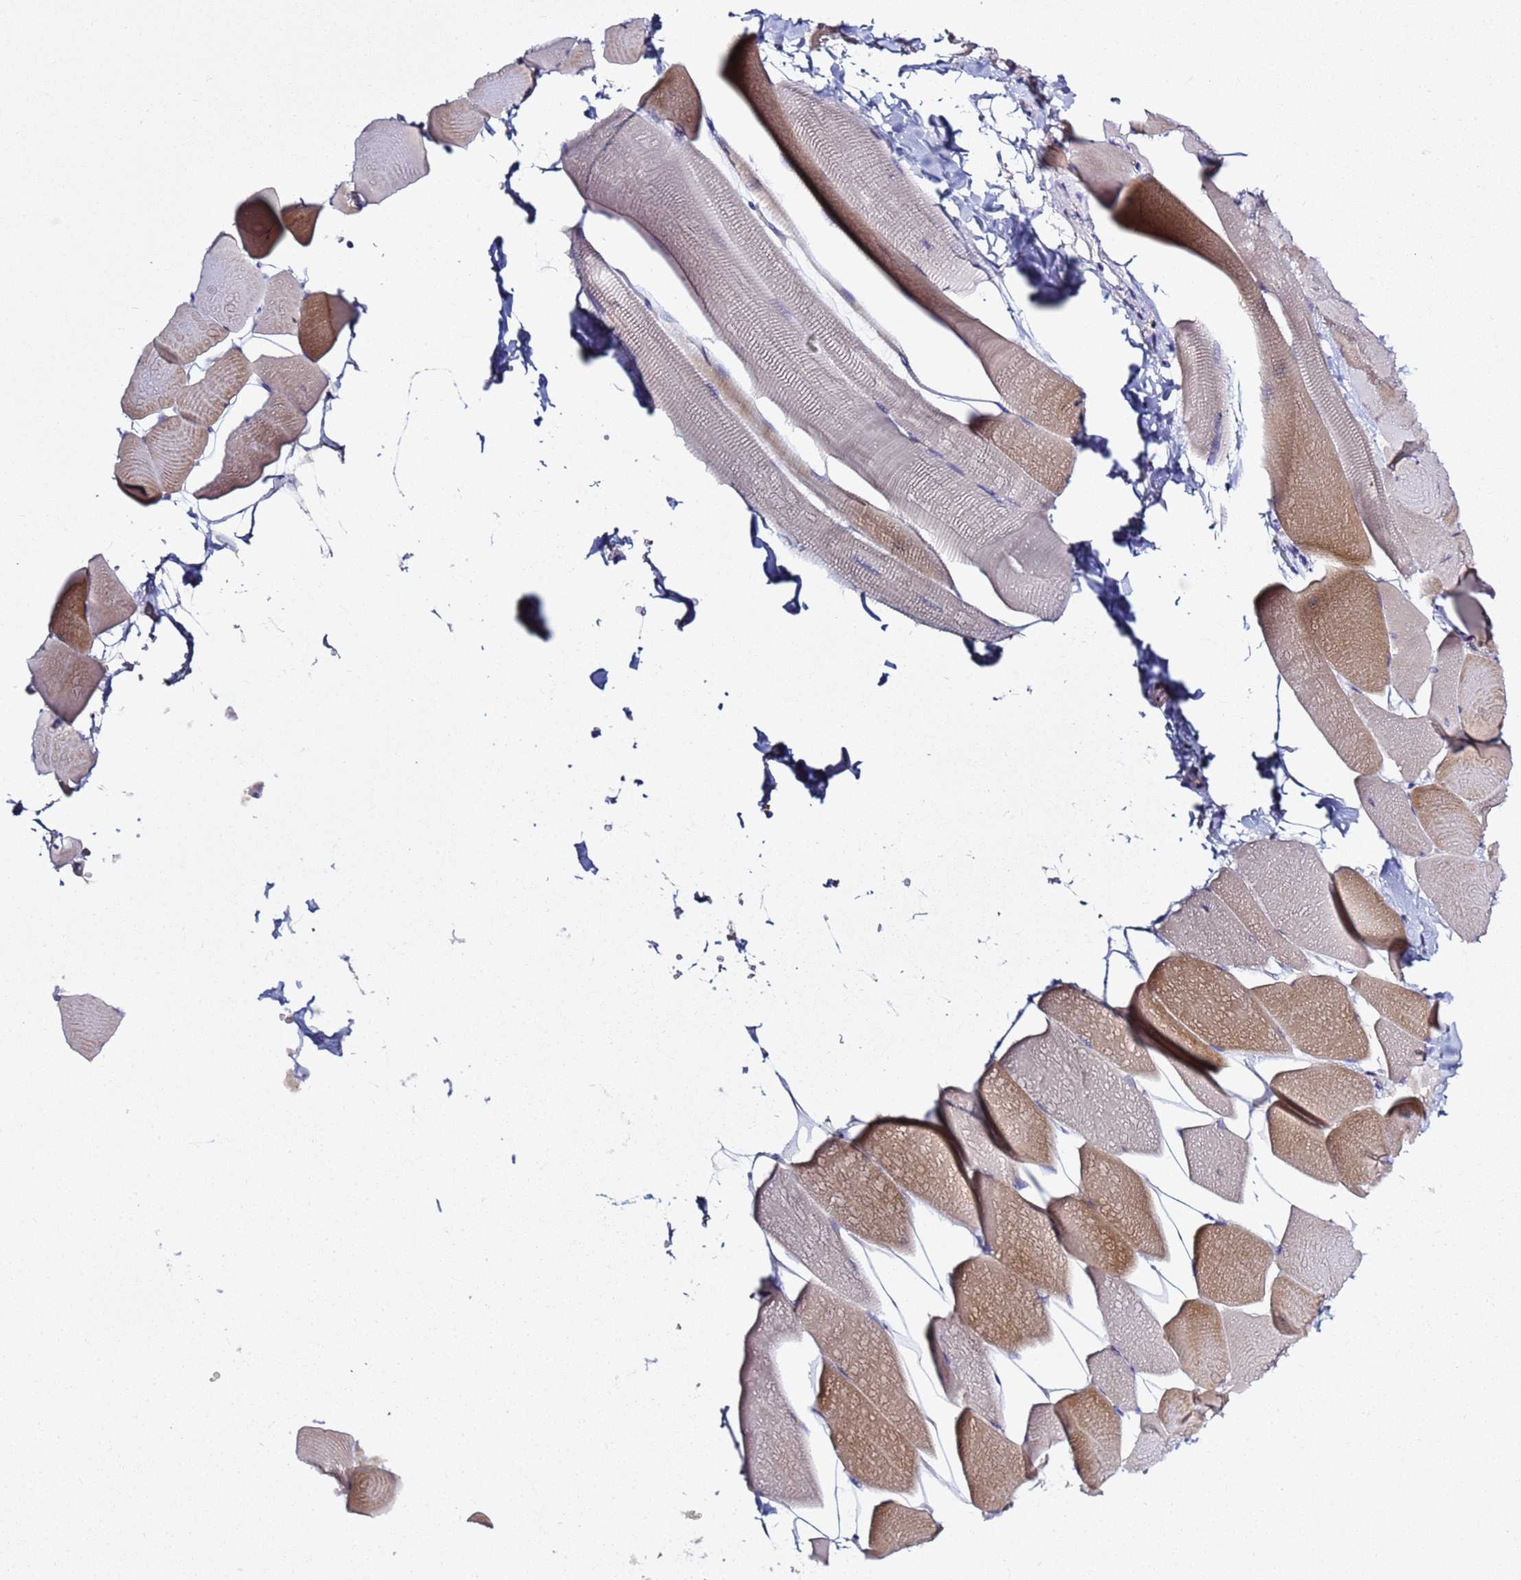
{"staining": {"intensity": "moderate", "quantity": "25%-75%", "location": "cytoplasmic/membranous"}, "tissue": "skeletal muscle", "cell_type": "Myocytes", "image_type": "normal", "snomed": [{"axis": "morphology", "description": "Normal tissue, NOS"}, {"axis": "topography", "description": "Skeletal muscle"}], "caption": "Immunohistochemistry (IHC) micrograph of normal human skeletal muscle stained for a protein (brown), which shows medium levels of moderate cytoplasmic/membranous expression in approximately 25%-75% of myocytes.", "gene": "RABL2A", "patient": {"sex": "male", "age": 25}}